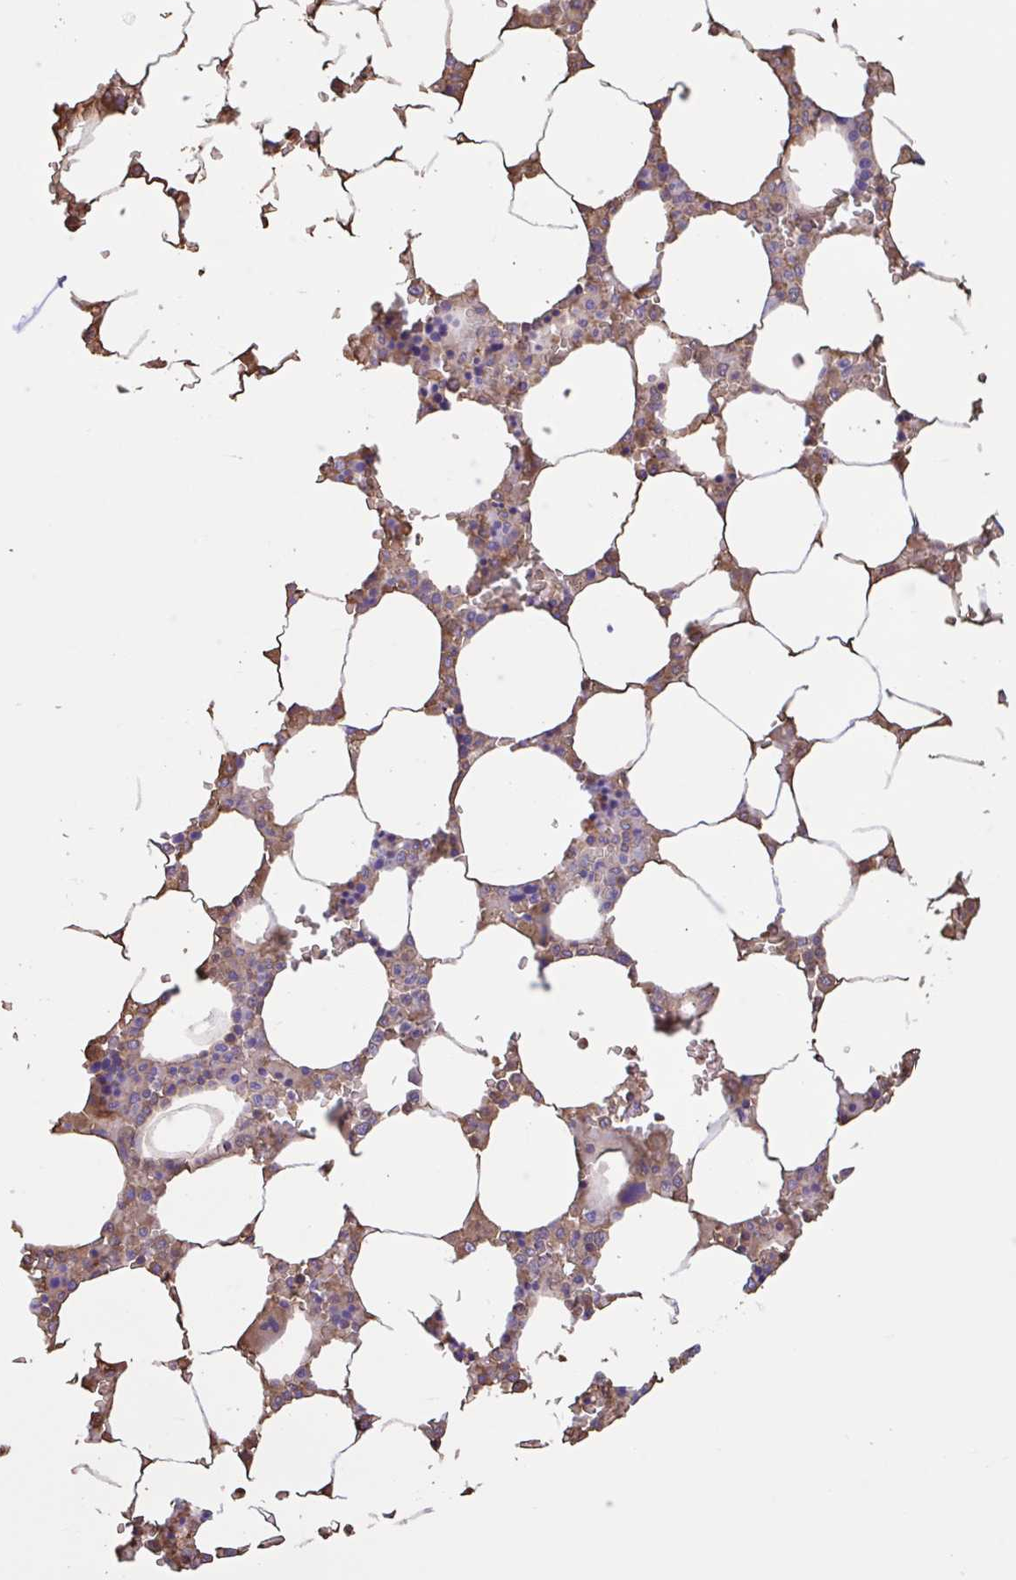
{"staining": {"intensity": "moderate", "quantity": "<25%", "location": "cytoplasmic/membranous"}, "tissue": "bone marrow", "cell_type": "Hematopoietic cells", "image_type": "normal", "snomed": [{"axis": "morphology", "description": "Normal tissue, NOS"}, {"axis": "topography", "description": "Bone marrow"}], "caption": "Bone marrow stained with DAB IHC reveals low levels of moderate cytoplasmic/membranous positivity in approximately <25% of hematopoietic cells. The protein is stained brown, and the nuclei are stained in blue (DAB (3,3'-diaminobenzidine) IHC with brightfield microscopy, high magnification).", "gene": "LARGE2", "patient": {"sex": "male", "age": 64}}